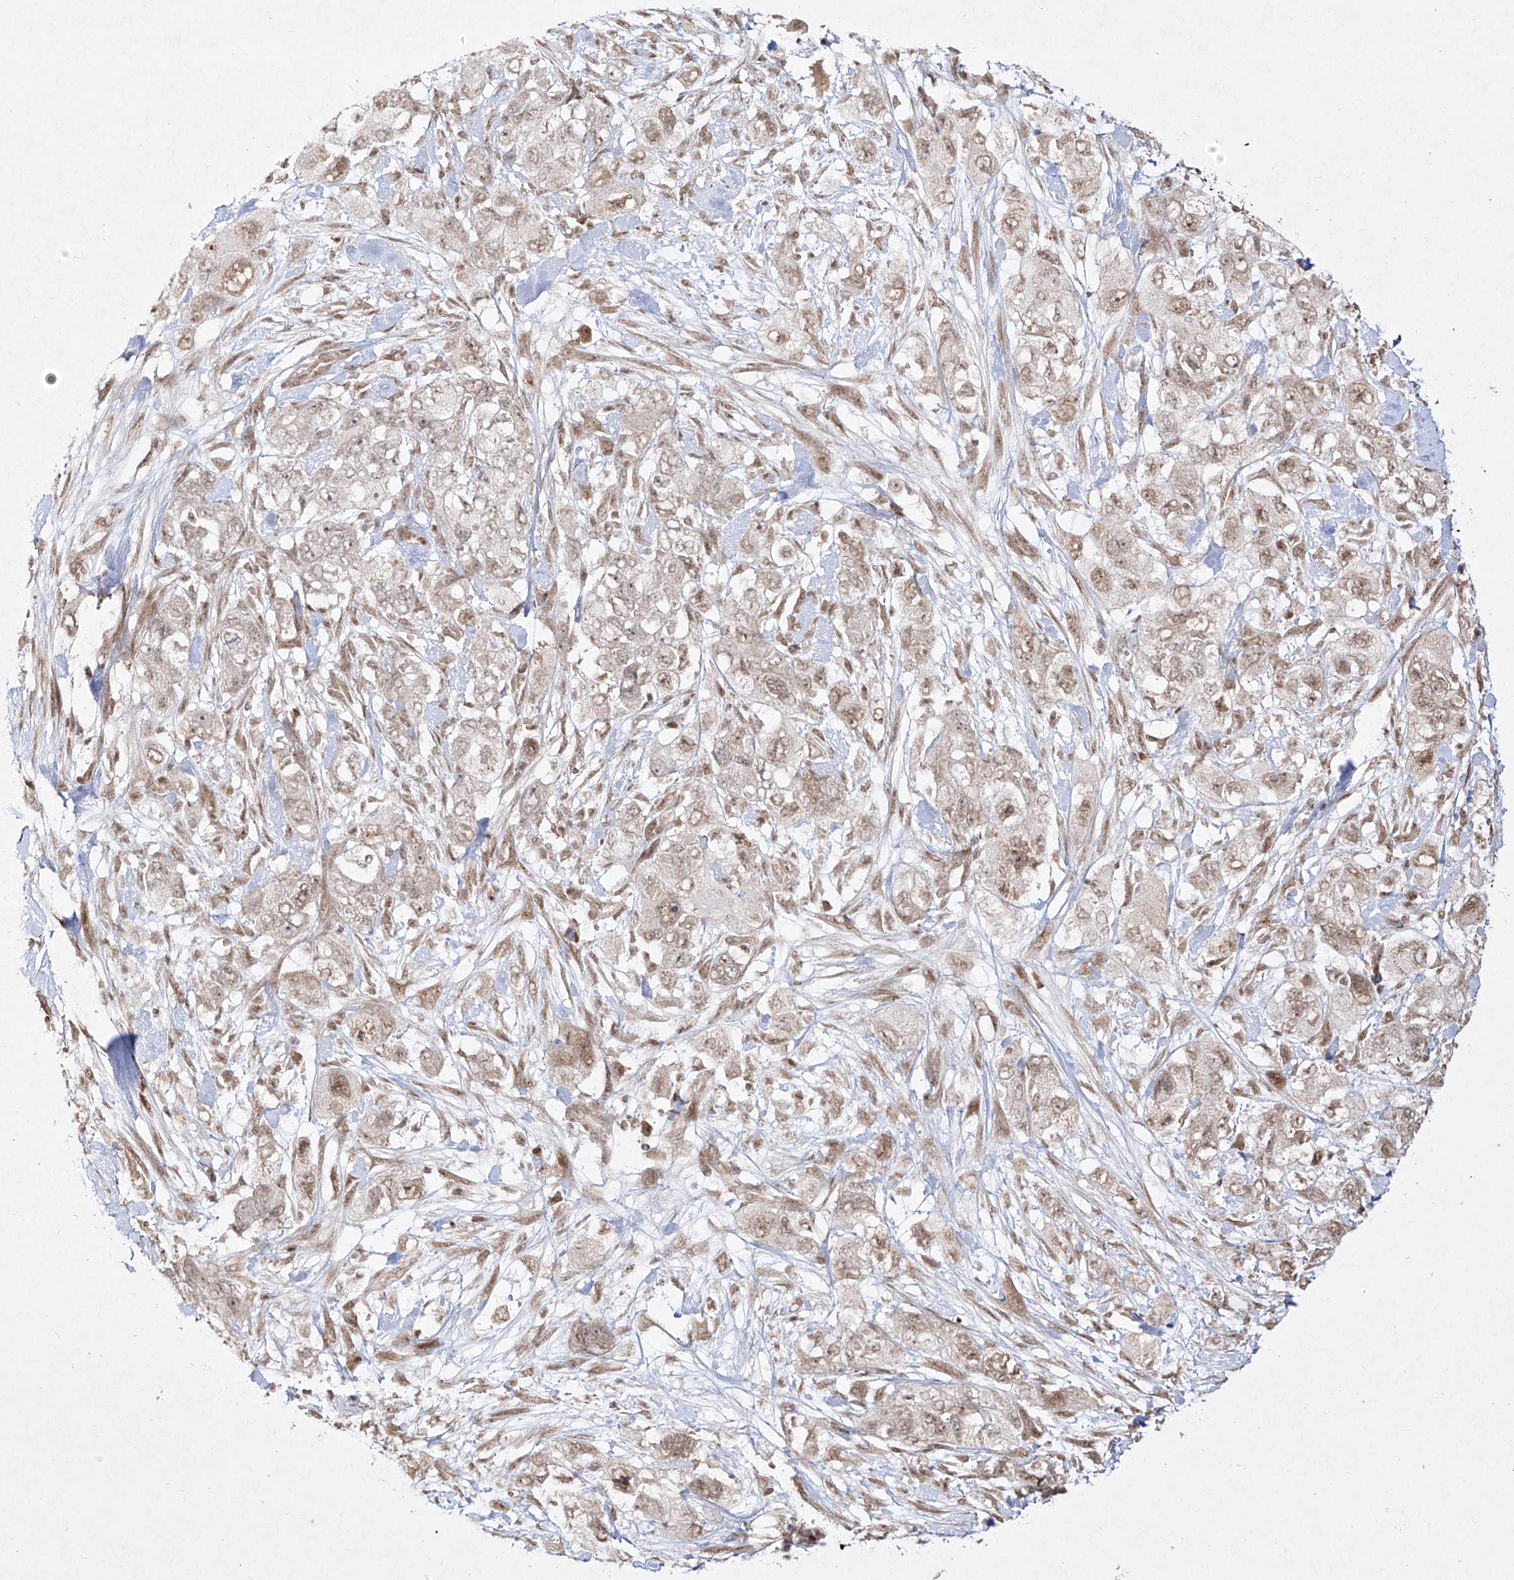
{"staining": {"intensity": "moderate", "quantity": ">75%", "location": "nuclear"}, "tissue": "pancreatic cancer", "cell_type": "Tumor cells", "image_type": "cancer", "snomed": [{"axis": "morphology", "description": "Adenocarcinoma, NOS"}, {"axis": "topography", "description": "Pancreas"}], "caption": "Immunohistochemical staining of human pancreatic cancer displays medium levels of moderate nuclear protein staining in about >75% of tumor cells.", "gene": "SNRNP27", "patient": {"sex": "female", "age": 73}}